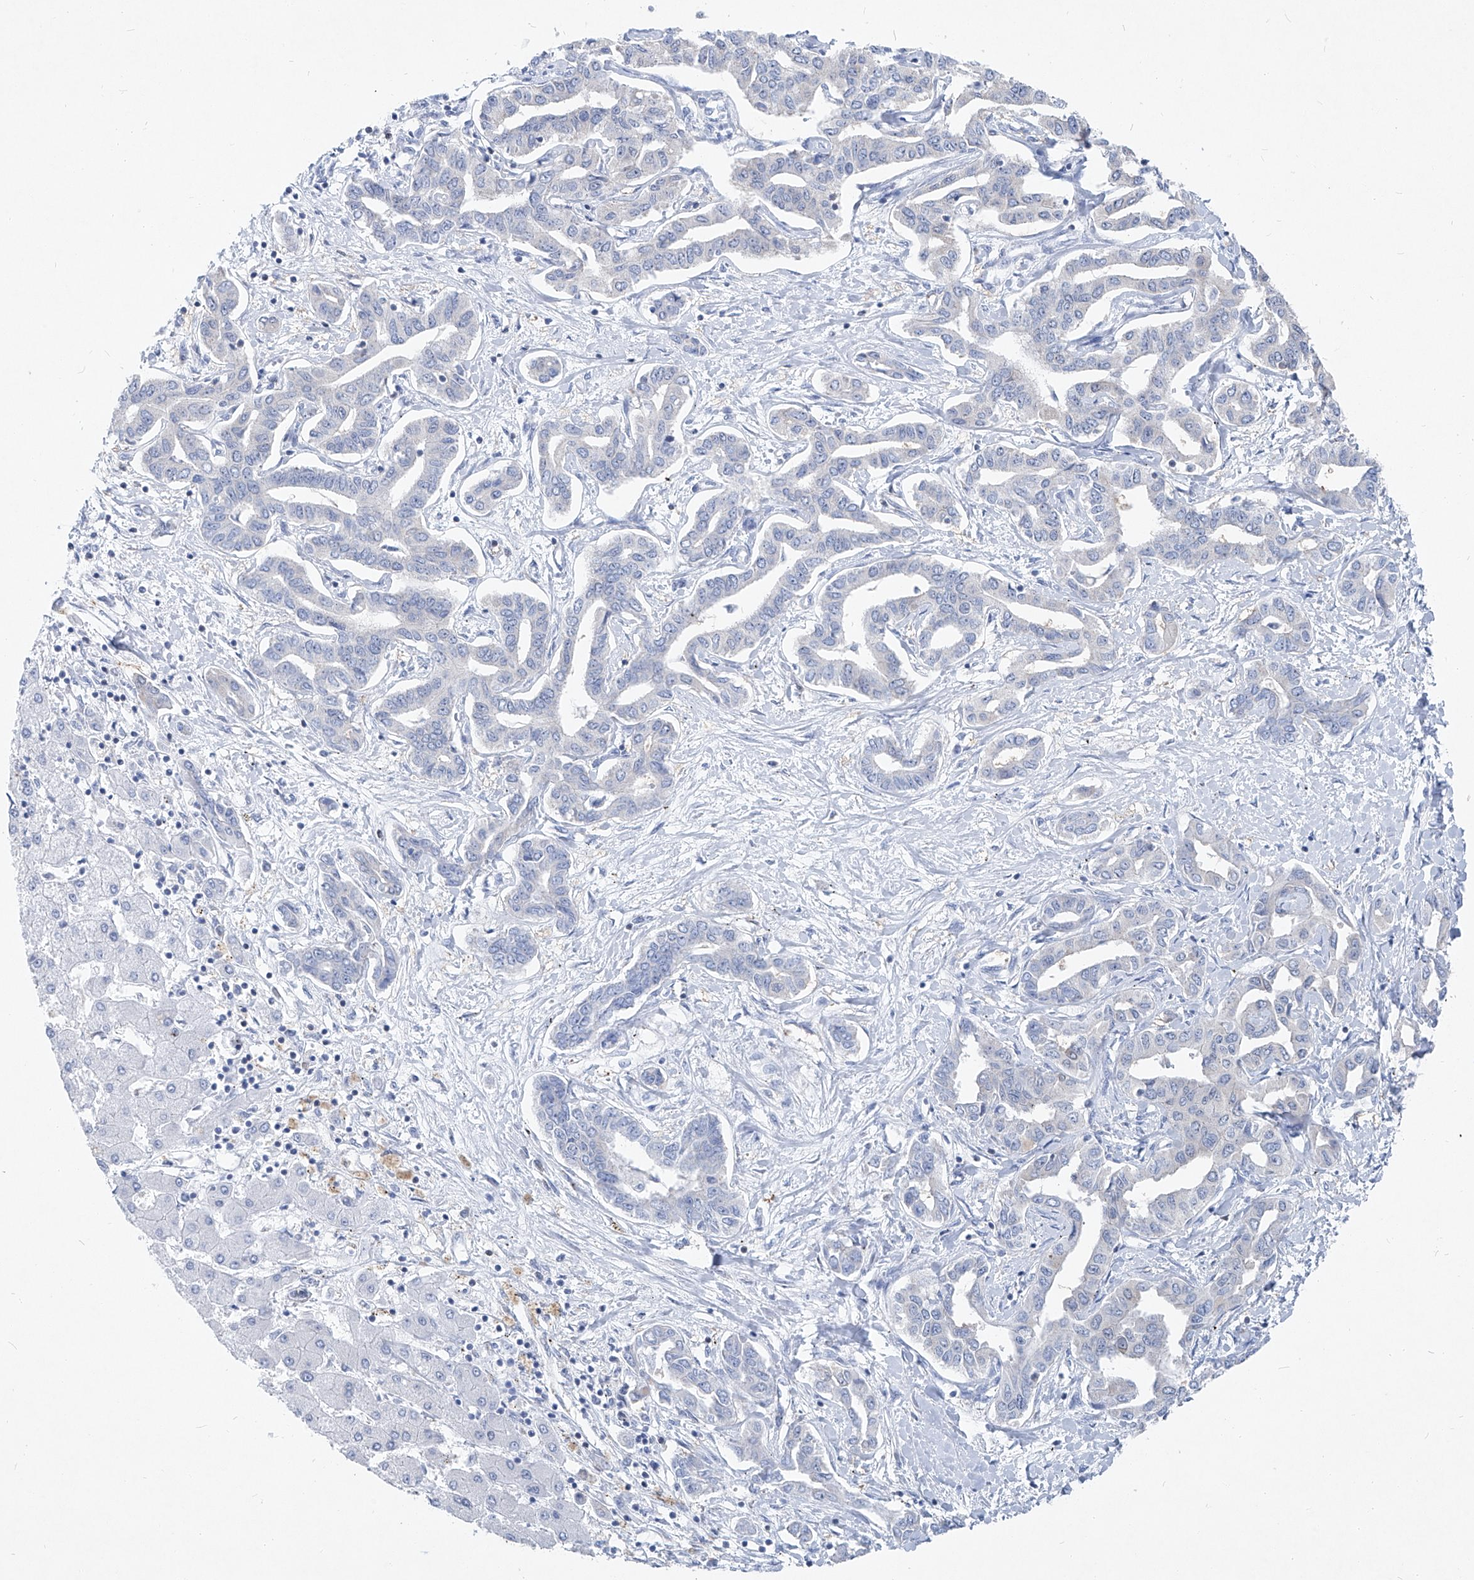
{"staining": {"intensity": "negative", "quantity": "none", "location": "none"}, "tissue": "liver cancer", "cell_type": "Tumor cells", "image_type": "cancer", "snomed": [{"axis": "morphology", "description": "Cholangiocarcinoma"}, {"axis": "topography", "description": "Liver"}], "caption": "Liver cancer was stained to show a protein in brown. There is no significant positivity in tumor cells. Brightfield microscopy of immunohistochemistry stained with DAB (brown) and hematoxylin (blue), captured at high magnification.", "gene": "UFL1", "patient": {"sex": "male", "age": 59}}